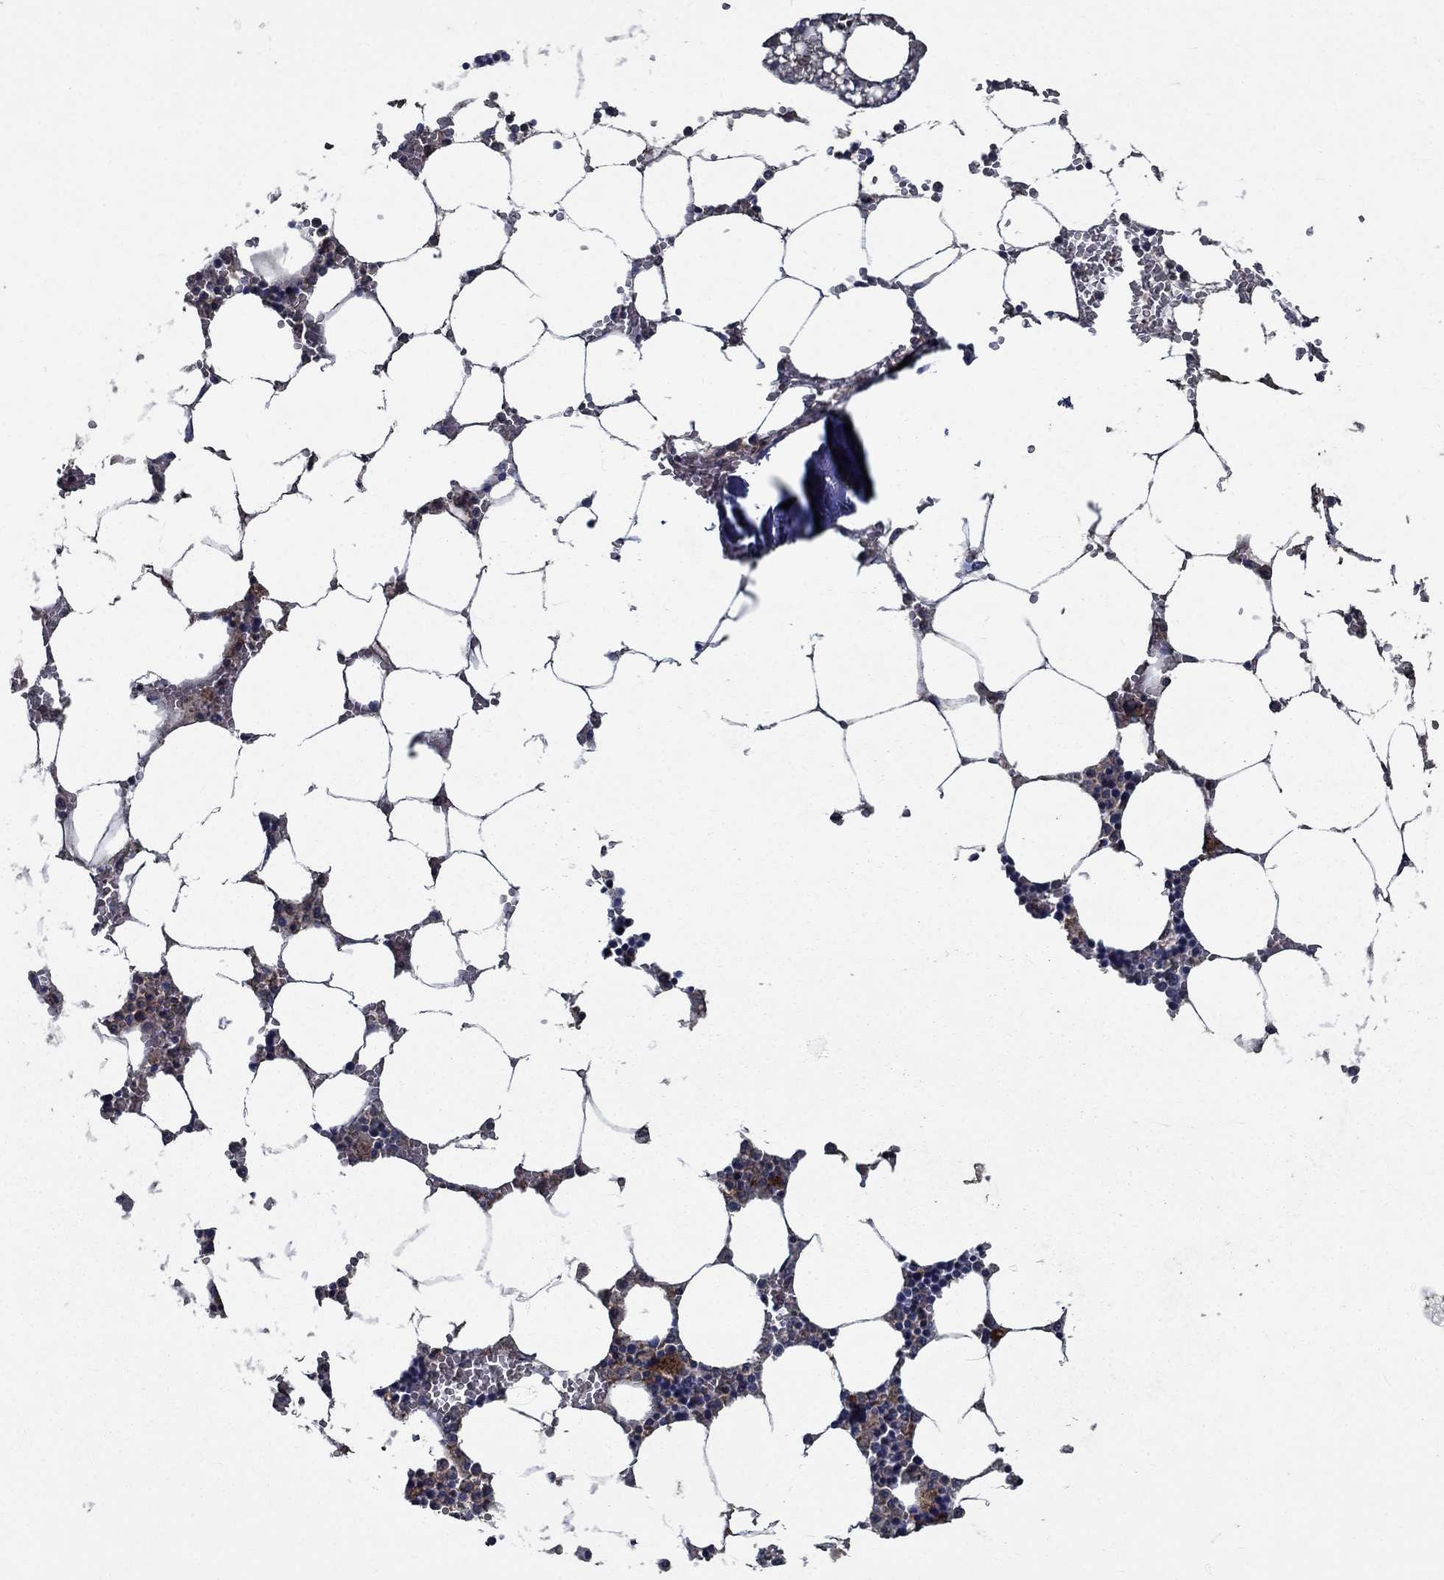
{"staining": {"intensity": "strong", "quantity": "<25%", "location": "cytoplasmic/membranous"}, "tissue": "bone marrow", "cell_type": "Hematopoietic cells", "image_type": "normal", "snomed": [{"axis": "morphology", "description": "Normal tissue, NOS"}, {"axis": "topography", "description": "Bone marrow"}], "caption": "Immunohistochemical staining of normal human bone marrow exhibits medium levels of strong cytoplasmic/membranous staining in about <25% of hematopoietic cells. The staining is performed using DAB (3,3'-diaminobenzidine) brown chromogen to label protein expression. The nuclei are counter-stained blue using hematoxylin.", "gene": "SLC44A1", "patient": {"sex": "female", "age": 64}}